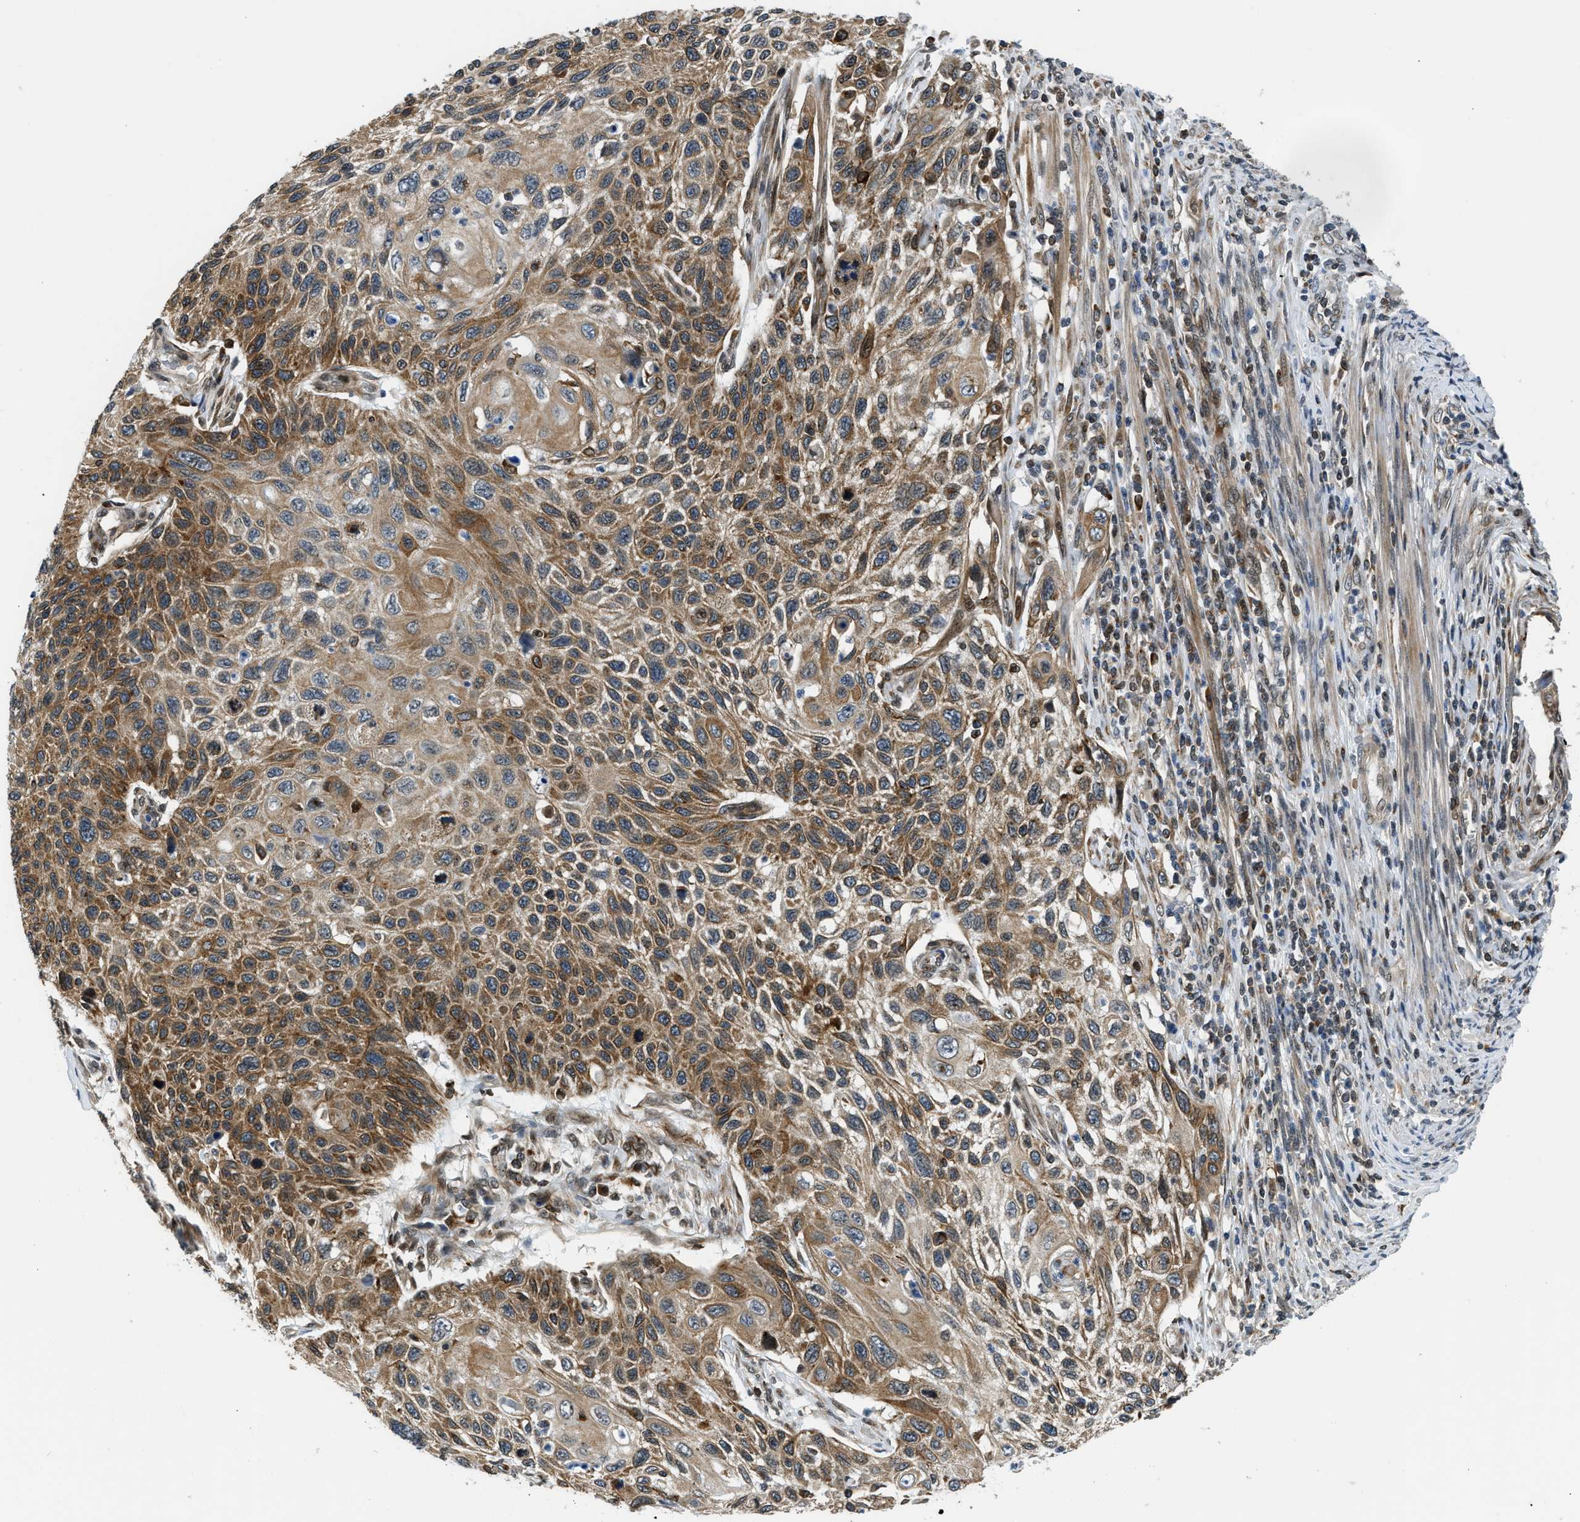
{"staining": {"intensity": "moderate", "quantity": ">75%", "location": "cytoplasmic/membranous"}, "tissue": "cervical cancer", "cell_type": "Tumor cells", "image_type": "cancer", "snomed": [{"axis": "morphology", "description": "Squamous cell carcinoma, NOS"}, {"axis": "topography", "description": "Cervix"}], "caption": "A brown stain shows moderate cytoplasmic/membranous positivity of a protein in cervical cancer (squamous cell carcinoma) tumor cells. (DAB = brown stain, brightfield microscopy at high magnification).", "gene": "RETREG3", "patient": {"sex": "female", "age": 70}}